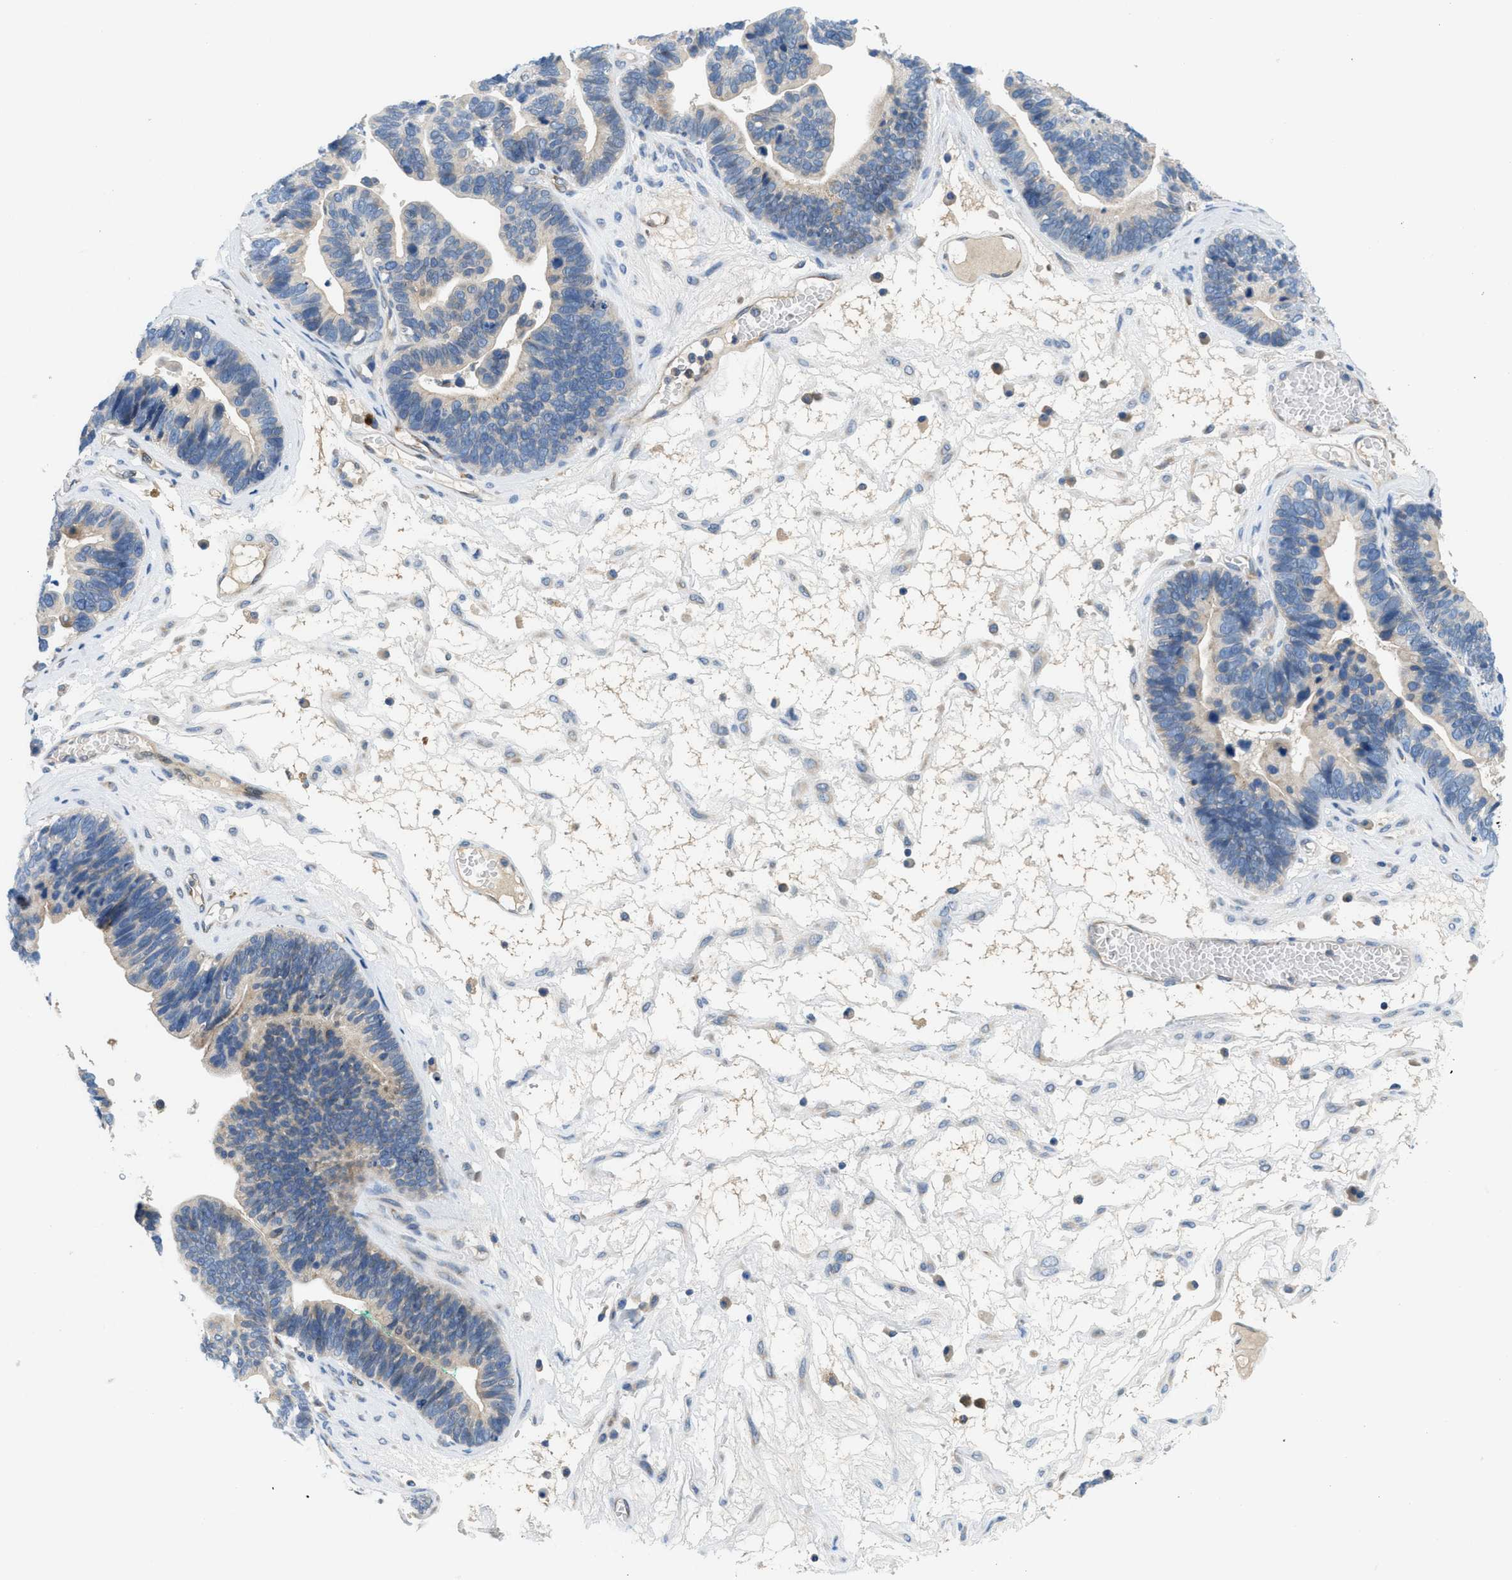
{"staining": {"intensity": "negative", "quantity": "none", "location": "none"}, "tissue": "ovarian cancer", "cell_type": "Tumor cells", "image_type": "cancer", "snomed": [{"axis": "morphology", "description": "Cystadenocarcinoma, serous, NOS"}, {"axis": "topography", "description": "Ovary"}], "caption": "The IHC photomicrograph has no significant staining in tumor cells of ovarian cancer (serous cystadenocarcinoma) tissue.", "gene": "PGR", "patient": {"sex": "female", "age": 56}}